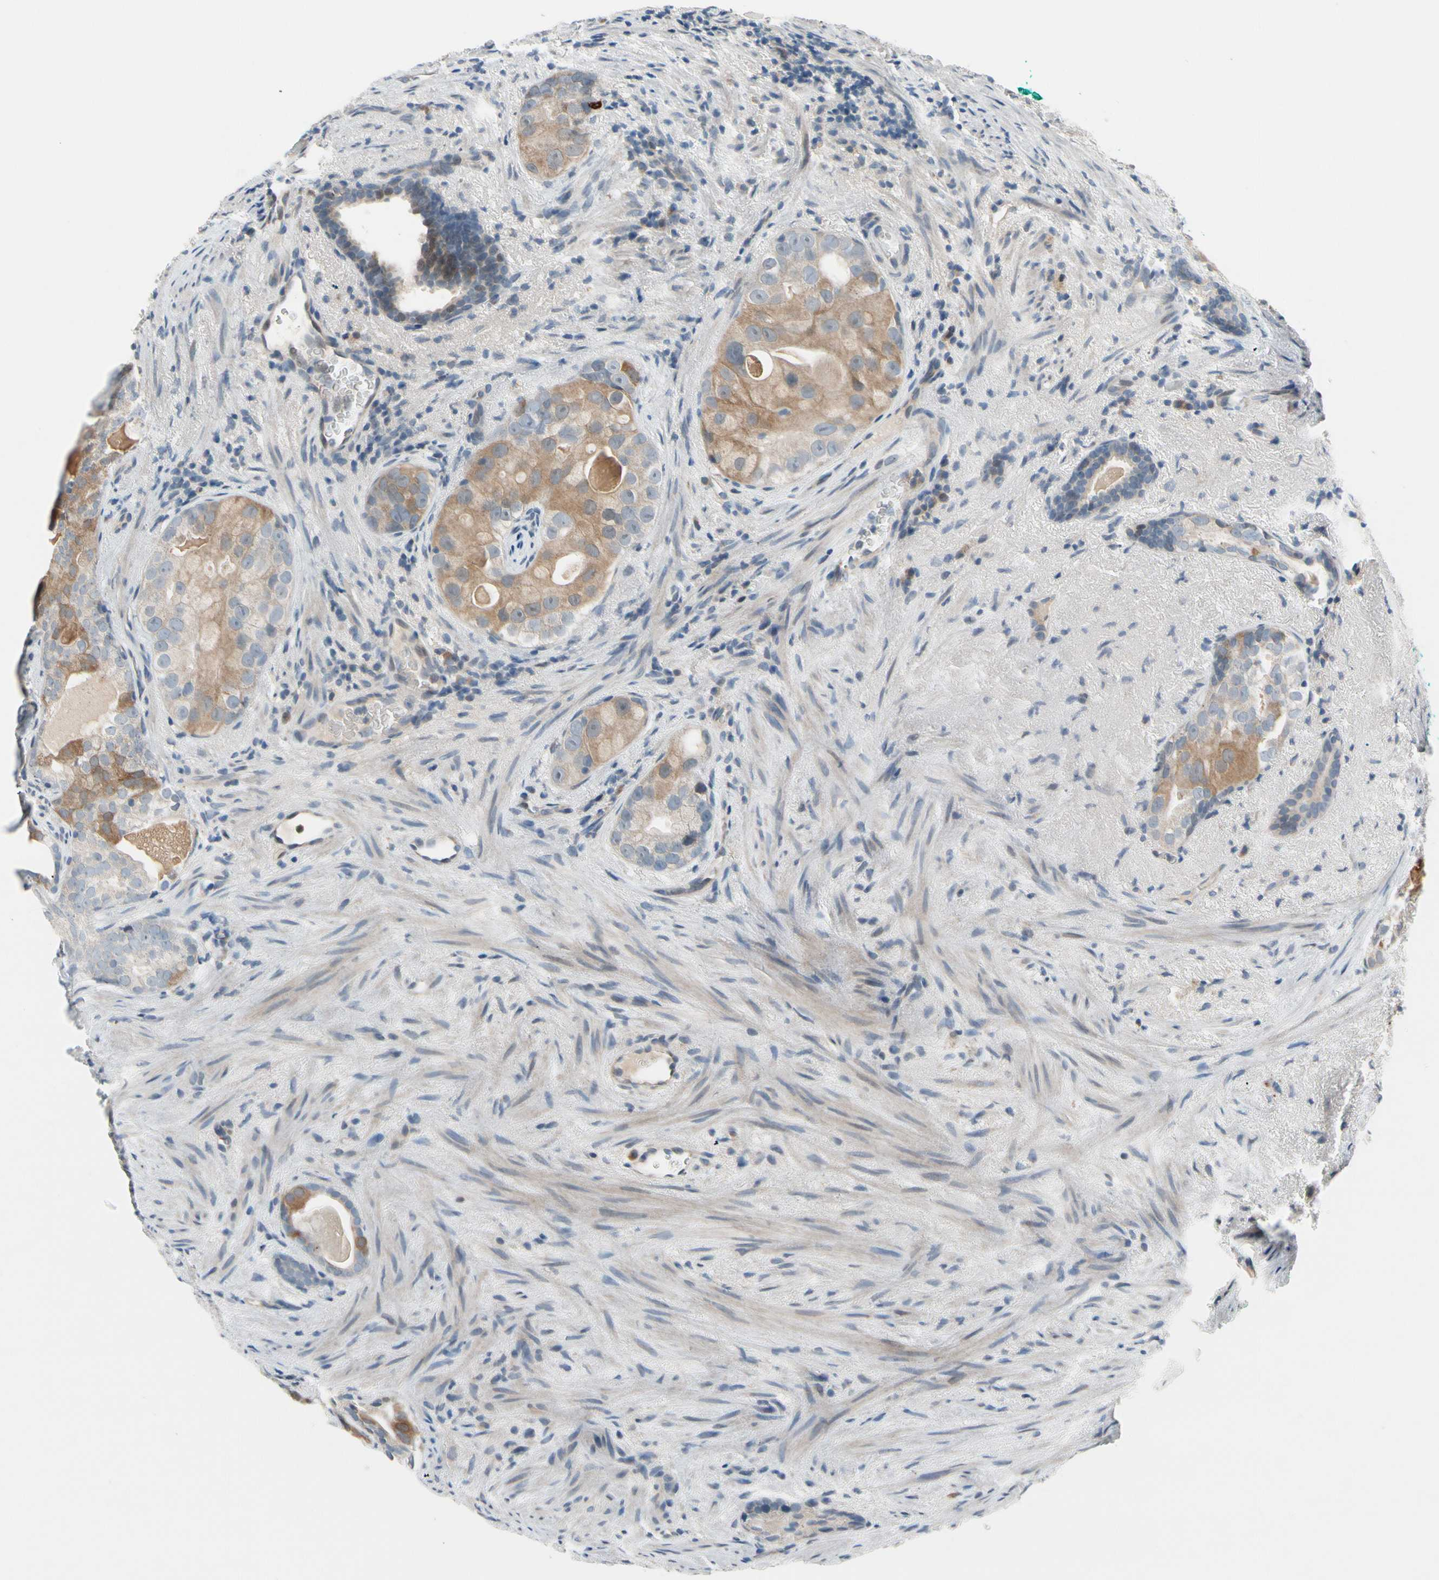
{"staining": {"intensity": "moderate", "quantity": "25%-75%", "location": "cytoplasmic/membranous"}, "tissue": "prostate cancer", "cell_type": "Tumor cells", "image_type": "cancer", "snomed": [{"axis": "morphology", "description": "Adenocarcinoma, High grade"}, {"axis": "topography", "description": "Prostate"}], "caption": "High-power microscopy captured an immunohistochemistry photomicrograph of high-grade adenocarcinoma (prostate), revealing moderate cytoplasmic/membranous positivity in about 25%-75% of tumor cells.", "gene": "CFAP36", "patient": {"sex": "male", "age": 66}}